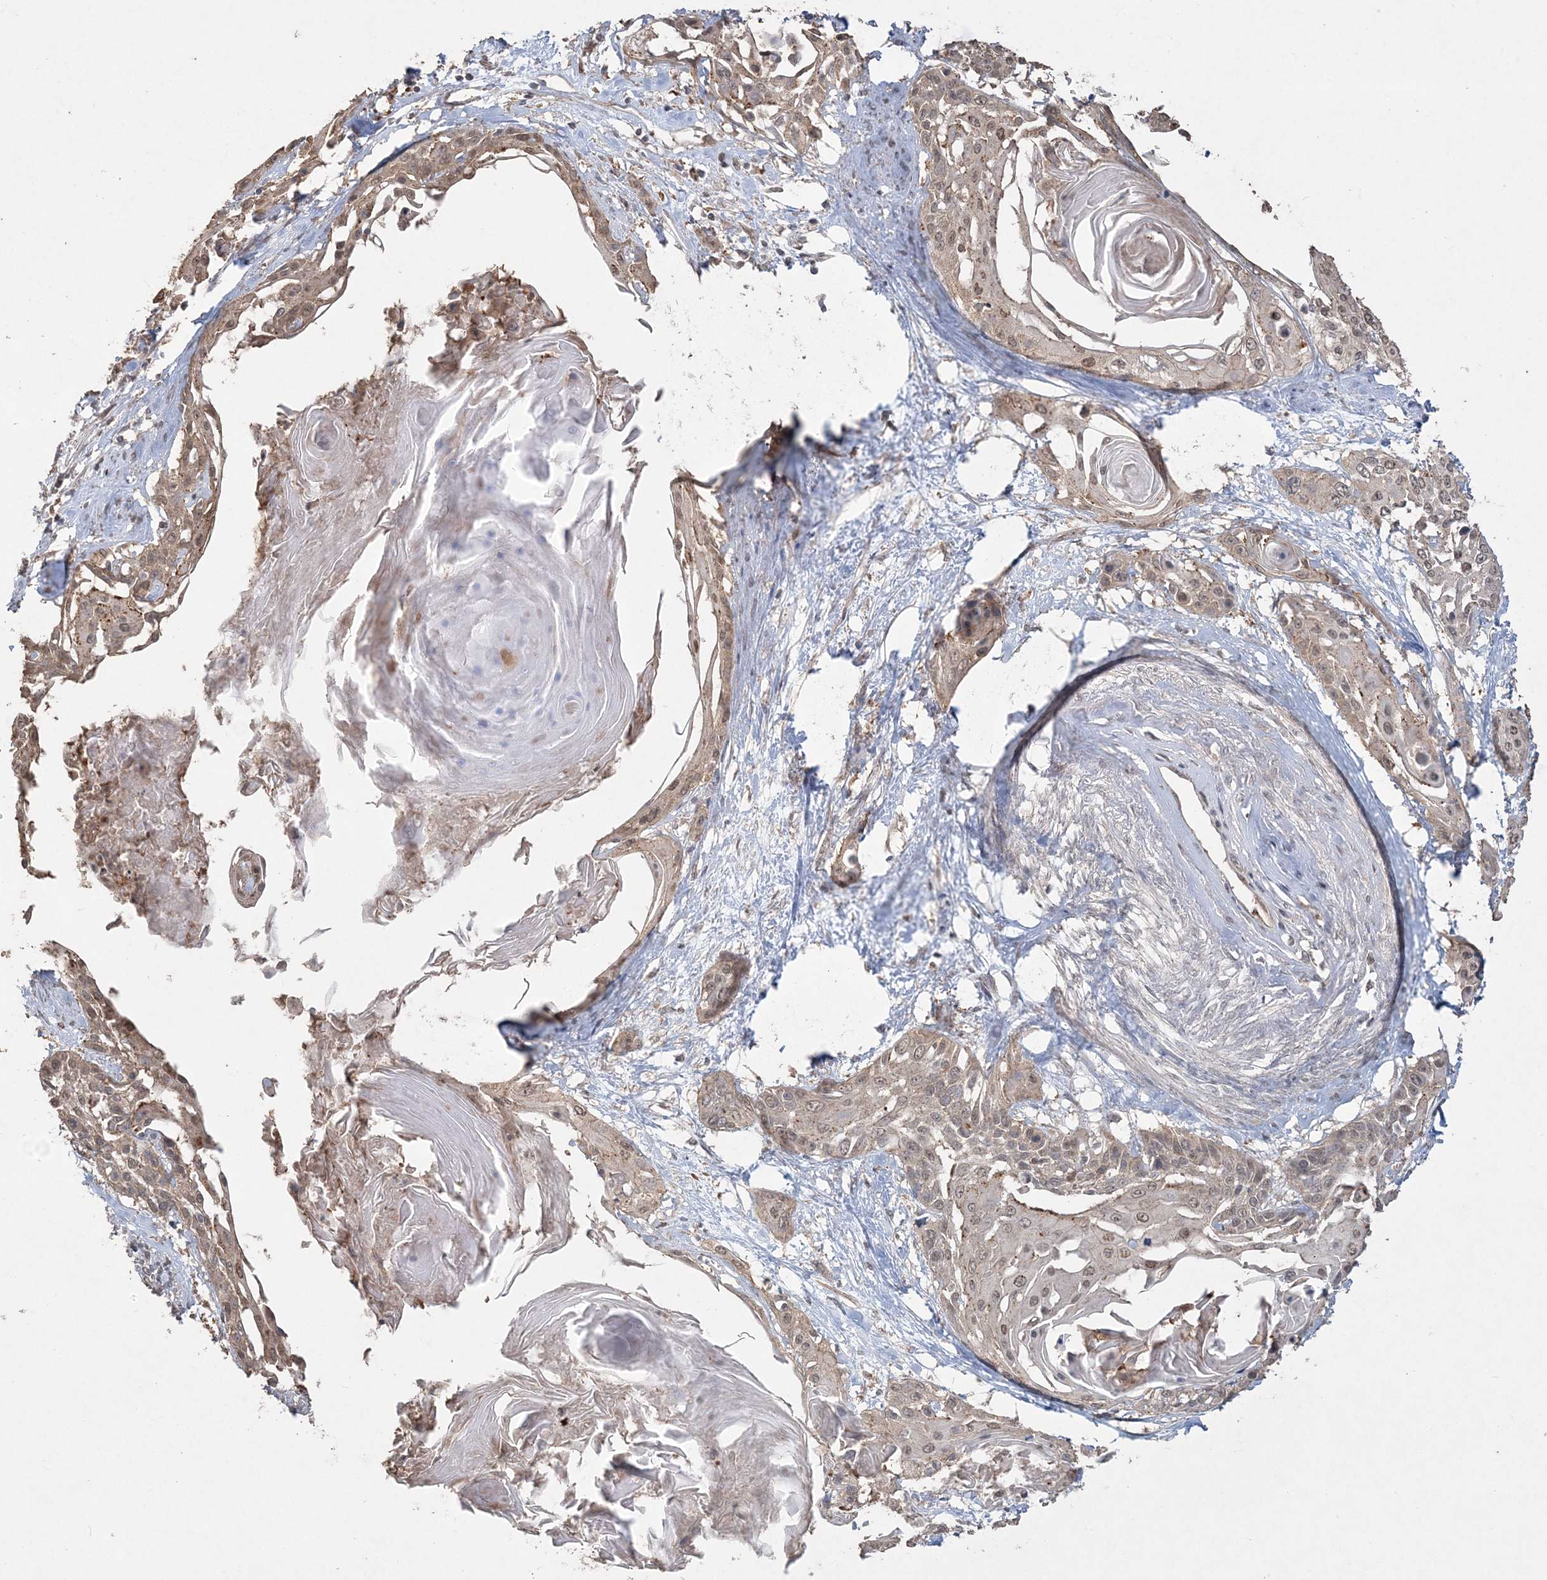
{"staining": {"intensity": "weak", "quantity": "25%-75%", "location": "cytoplasmic/membranous,nuclear"}, "tissue": "cervical cancer", "cell_type": "Tumor cells", "image_type": "cancer", "snomed": [{"axis": "morphology", "description": "Squamous cell carcinoma, NOS"}, {"axis": "topography", "description": "Cervix"}], "caption": "A micrograph of cervical squamous cell carcinoma stained for a protein shows weak cytoplasmic/membranous and nuclear brown staining in tumor cells.", "gene": "EHHADH", "patient": {"sex": "female", "age": 57}}